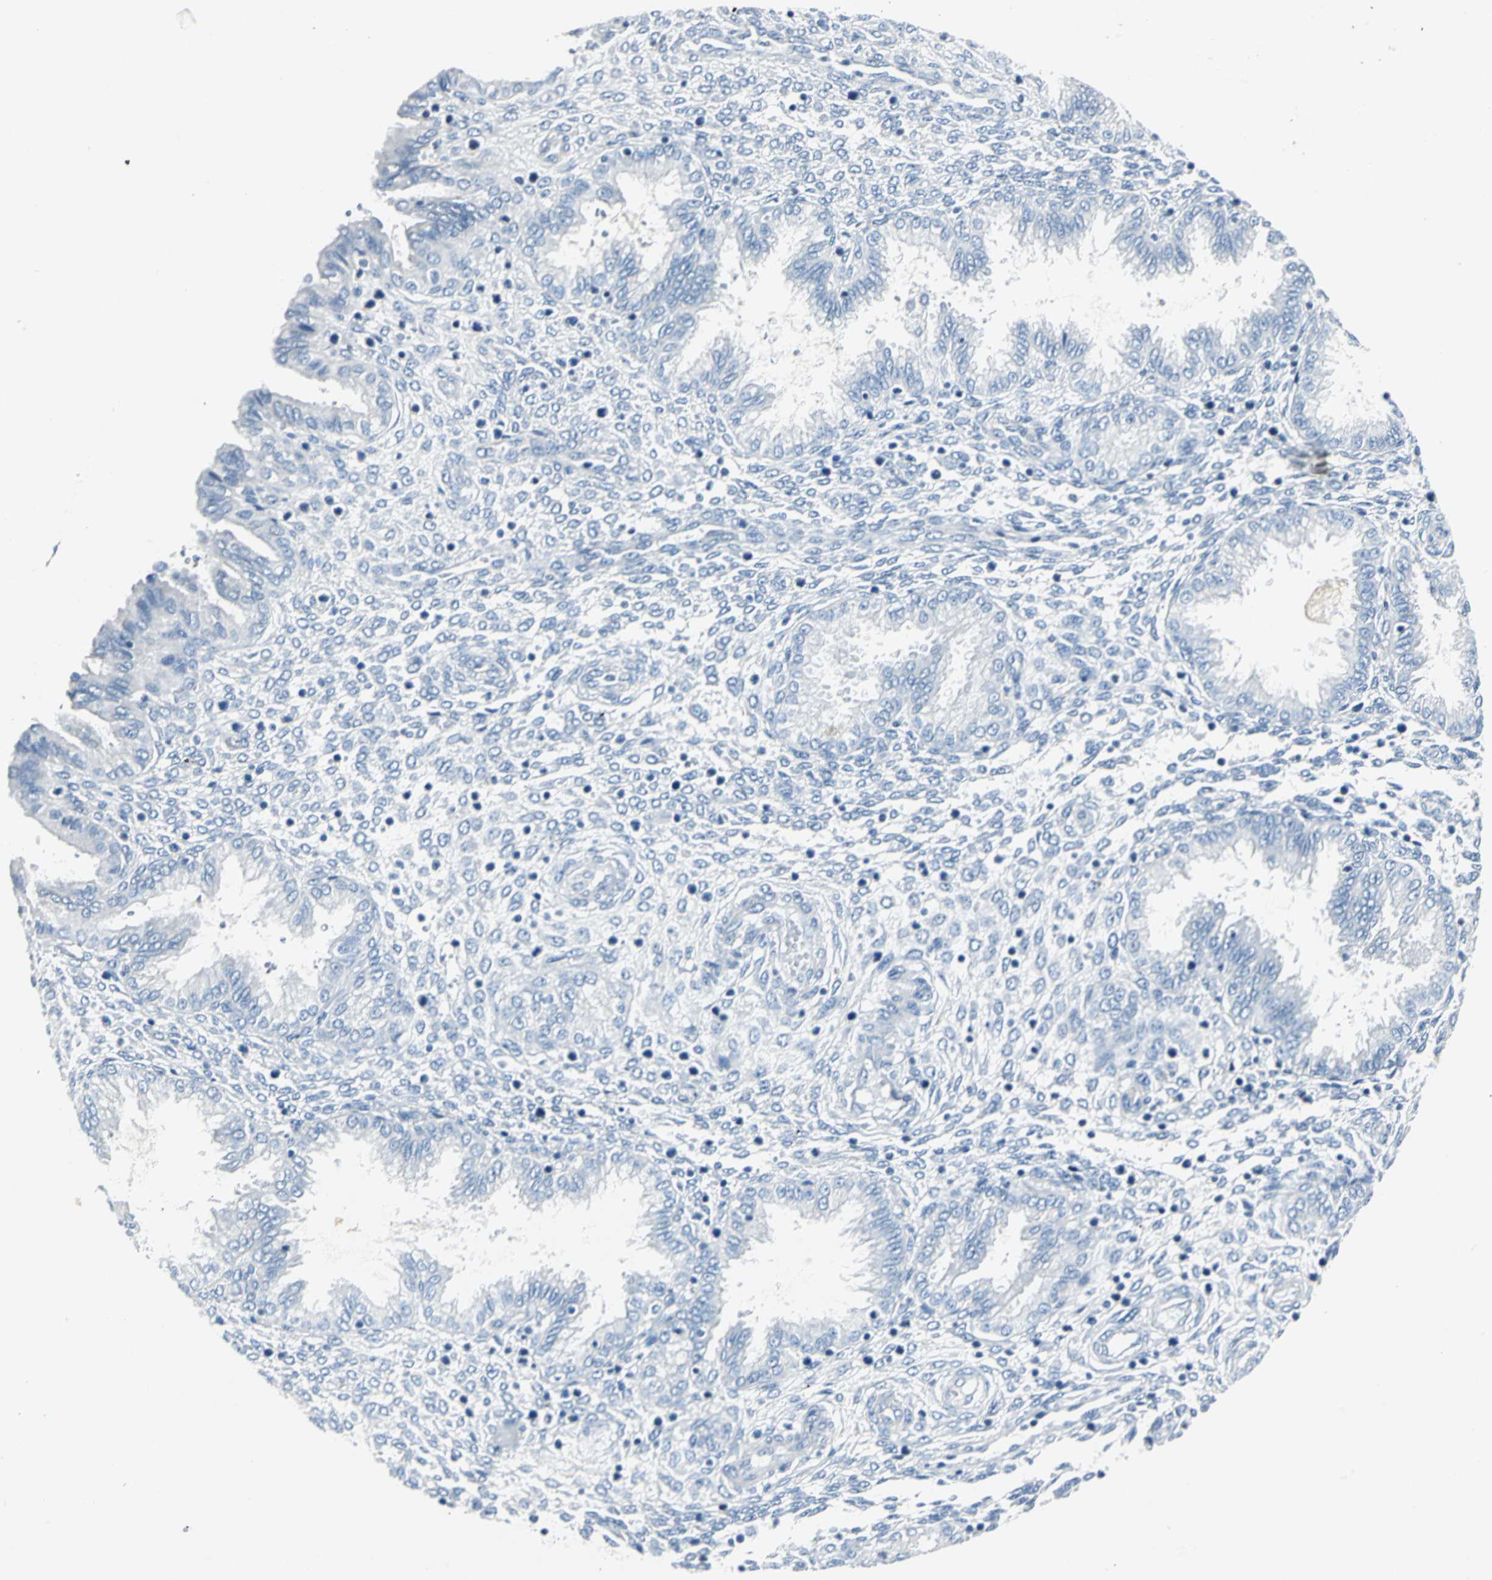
{"staining": {"intensity": "negative", "quantity": "none", "location": "none"}, "tissue": "endometrium", "cell_type": "Cells in endometrial stroma", "image_type": "normal", "snomed": [{"axis": "morphology", "description": "Normal tissue, NOS"}, {"axis": "topography", "description": "Endometrium"}], "caption": "The IHC micrograph has no significant positivity in cells in endometrial stroma of endometrium.", "gene": "RIPOR1", "patient": {"sex": "female", "age": 33}}